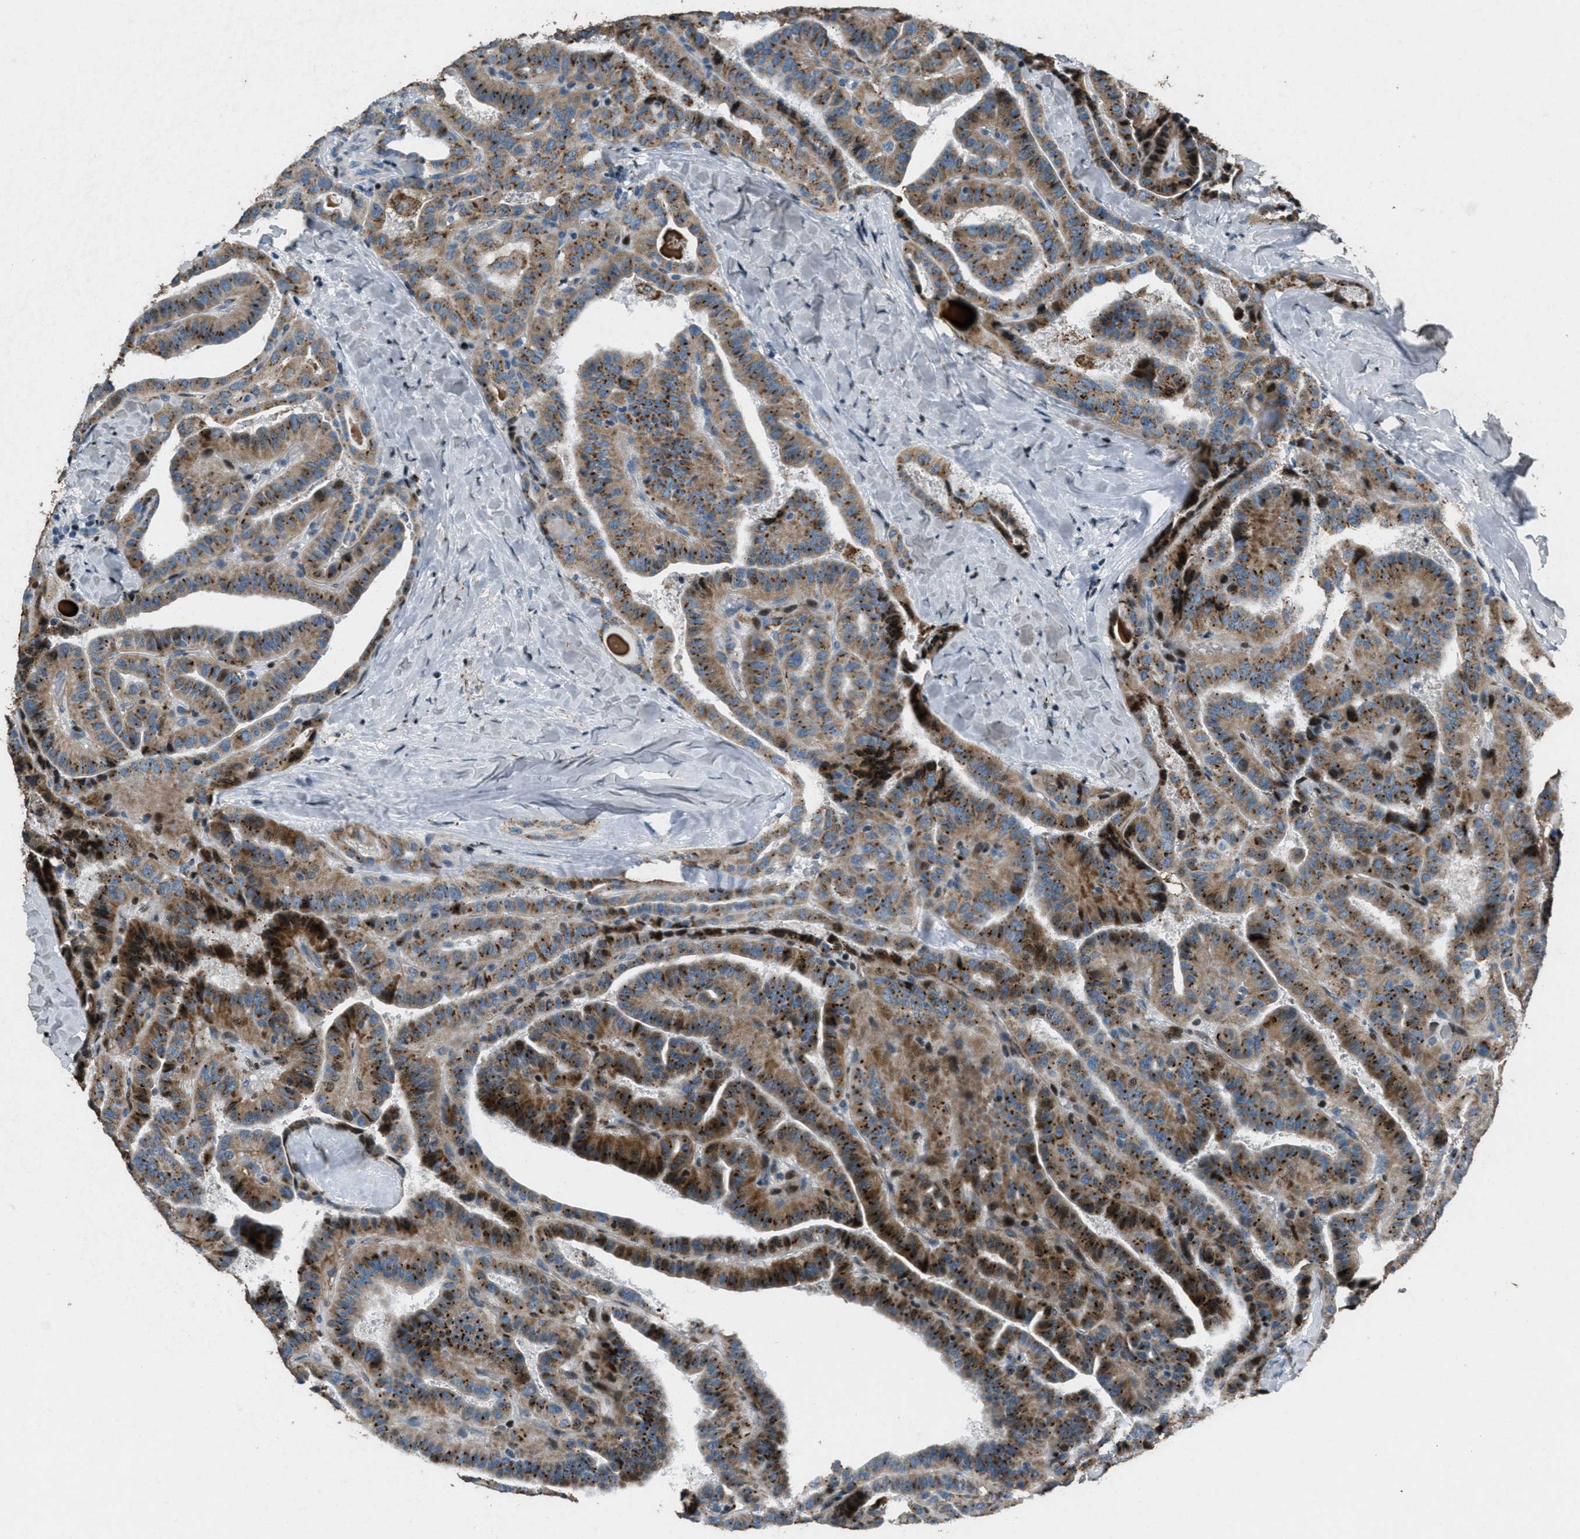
{"staining": {"intensity": "strong", "quantity": ">75%", "location": "cytoplasmic/membranous"}, "tissue": "thyroid cancer", "cell_type": "Tumor cells", "image_type": "cancer", "snomed": [{"axis": "morphology", "description": "Papillary adenocarcinoma, NOS"}, {"axis": "topography", "description": "Thyroid gland"}], "caption": "This is a histology image of IHC staining of thyroid cancer, which shows strong positivity in the cytoplasmic/membranous of tumor cells.", "gene": "GPC6", "patient": {"sex": "male", "age": 77}}